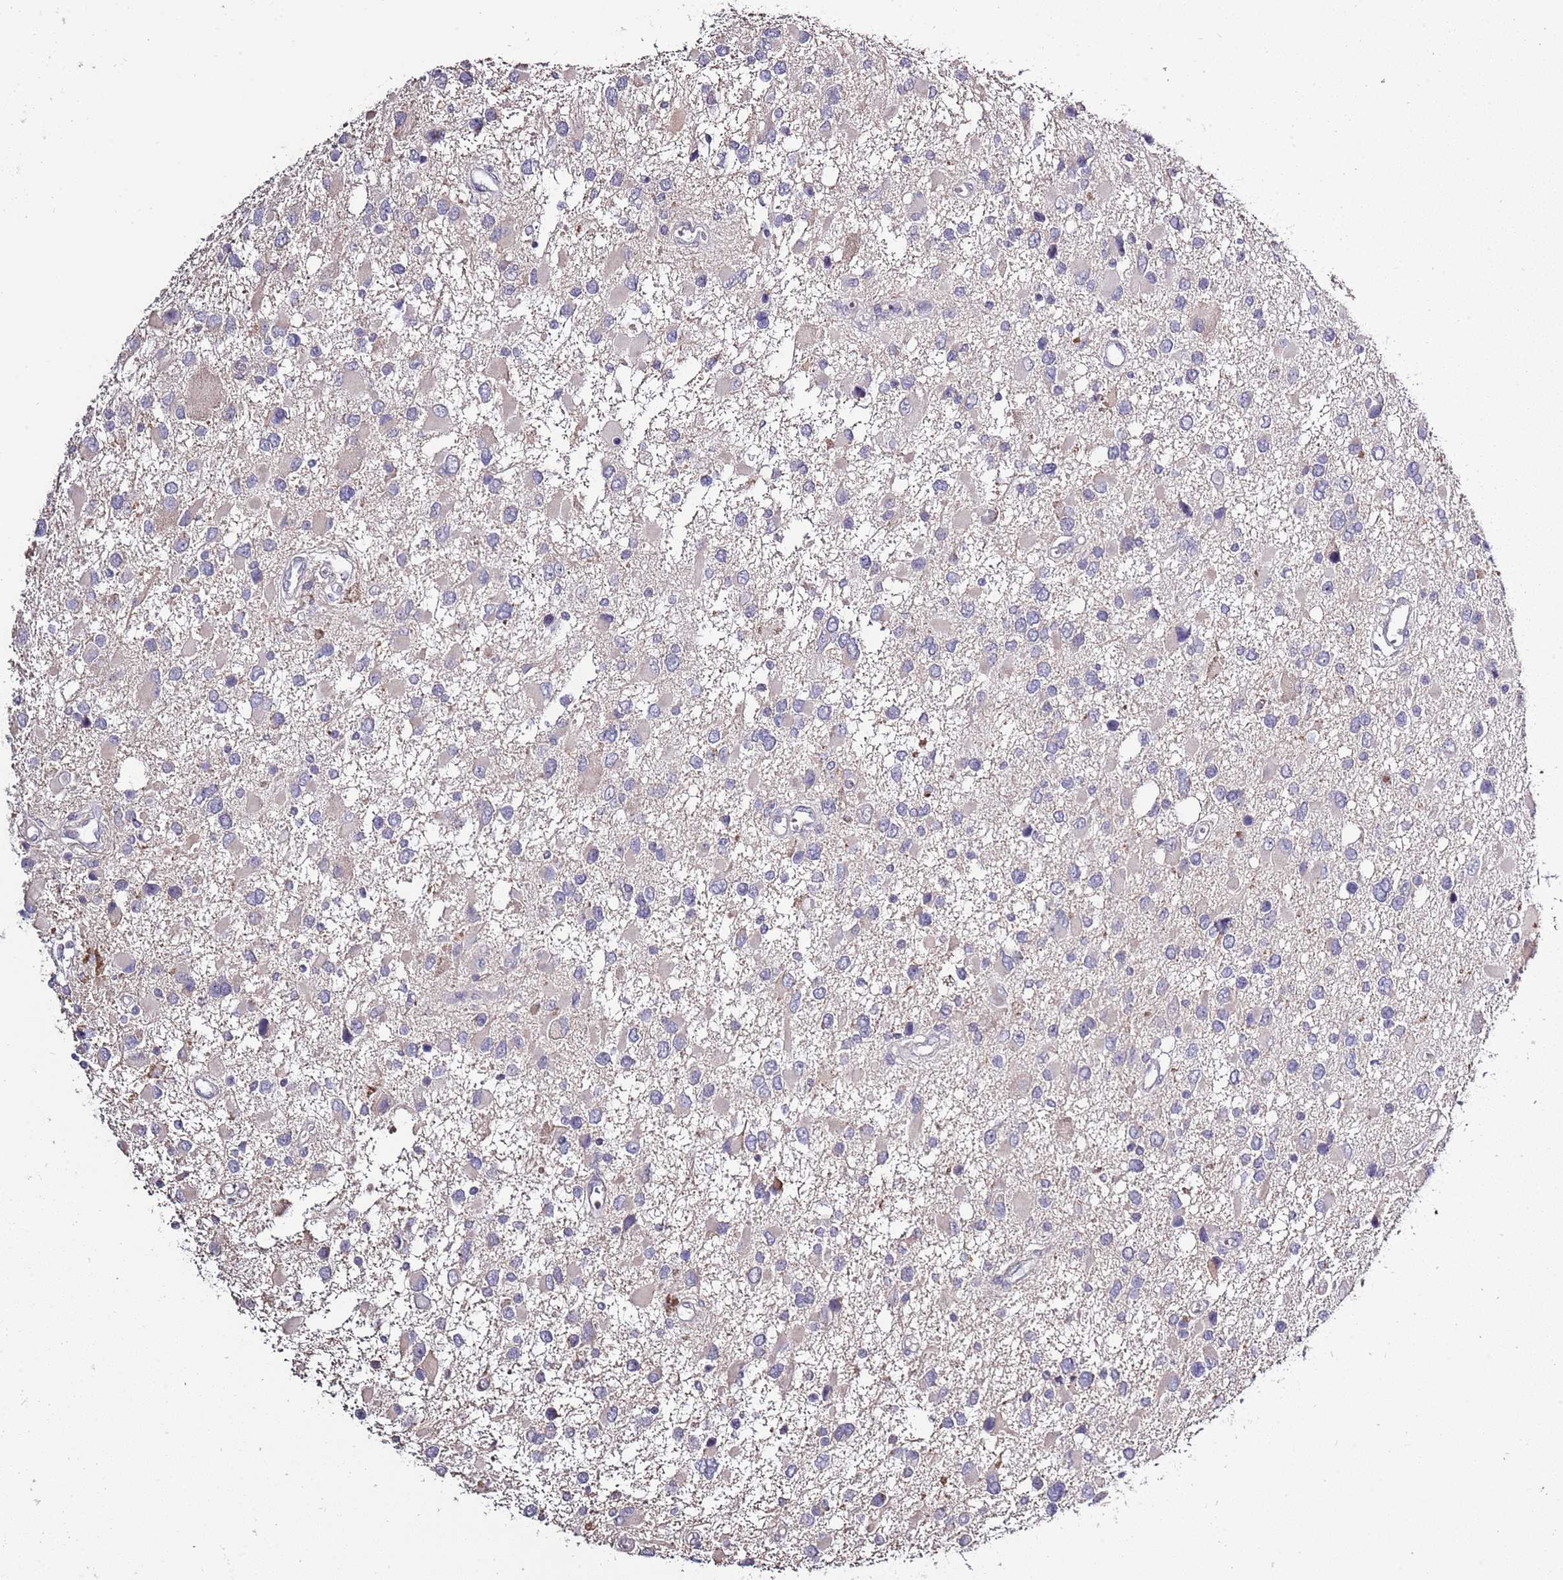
{"staining": {"intensity": "negative", "quantity": "none", "location": "none"}, "tissue": "glioma", "cell_type": "Tumor cells", "image_type": "cancer", "snomed": [{"axis": "morphology", "description": "Glioma, malignant, High grade"}, {"axis": "topography", "description": "Brain"}], "caption": "Micrograph shows no protein expression in tumor cells of high-grade glioma (malignant) tissue.", "gene": "P2RY13", "patient": {"sex": "male", "age": 53}}